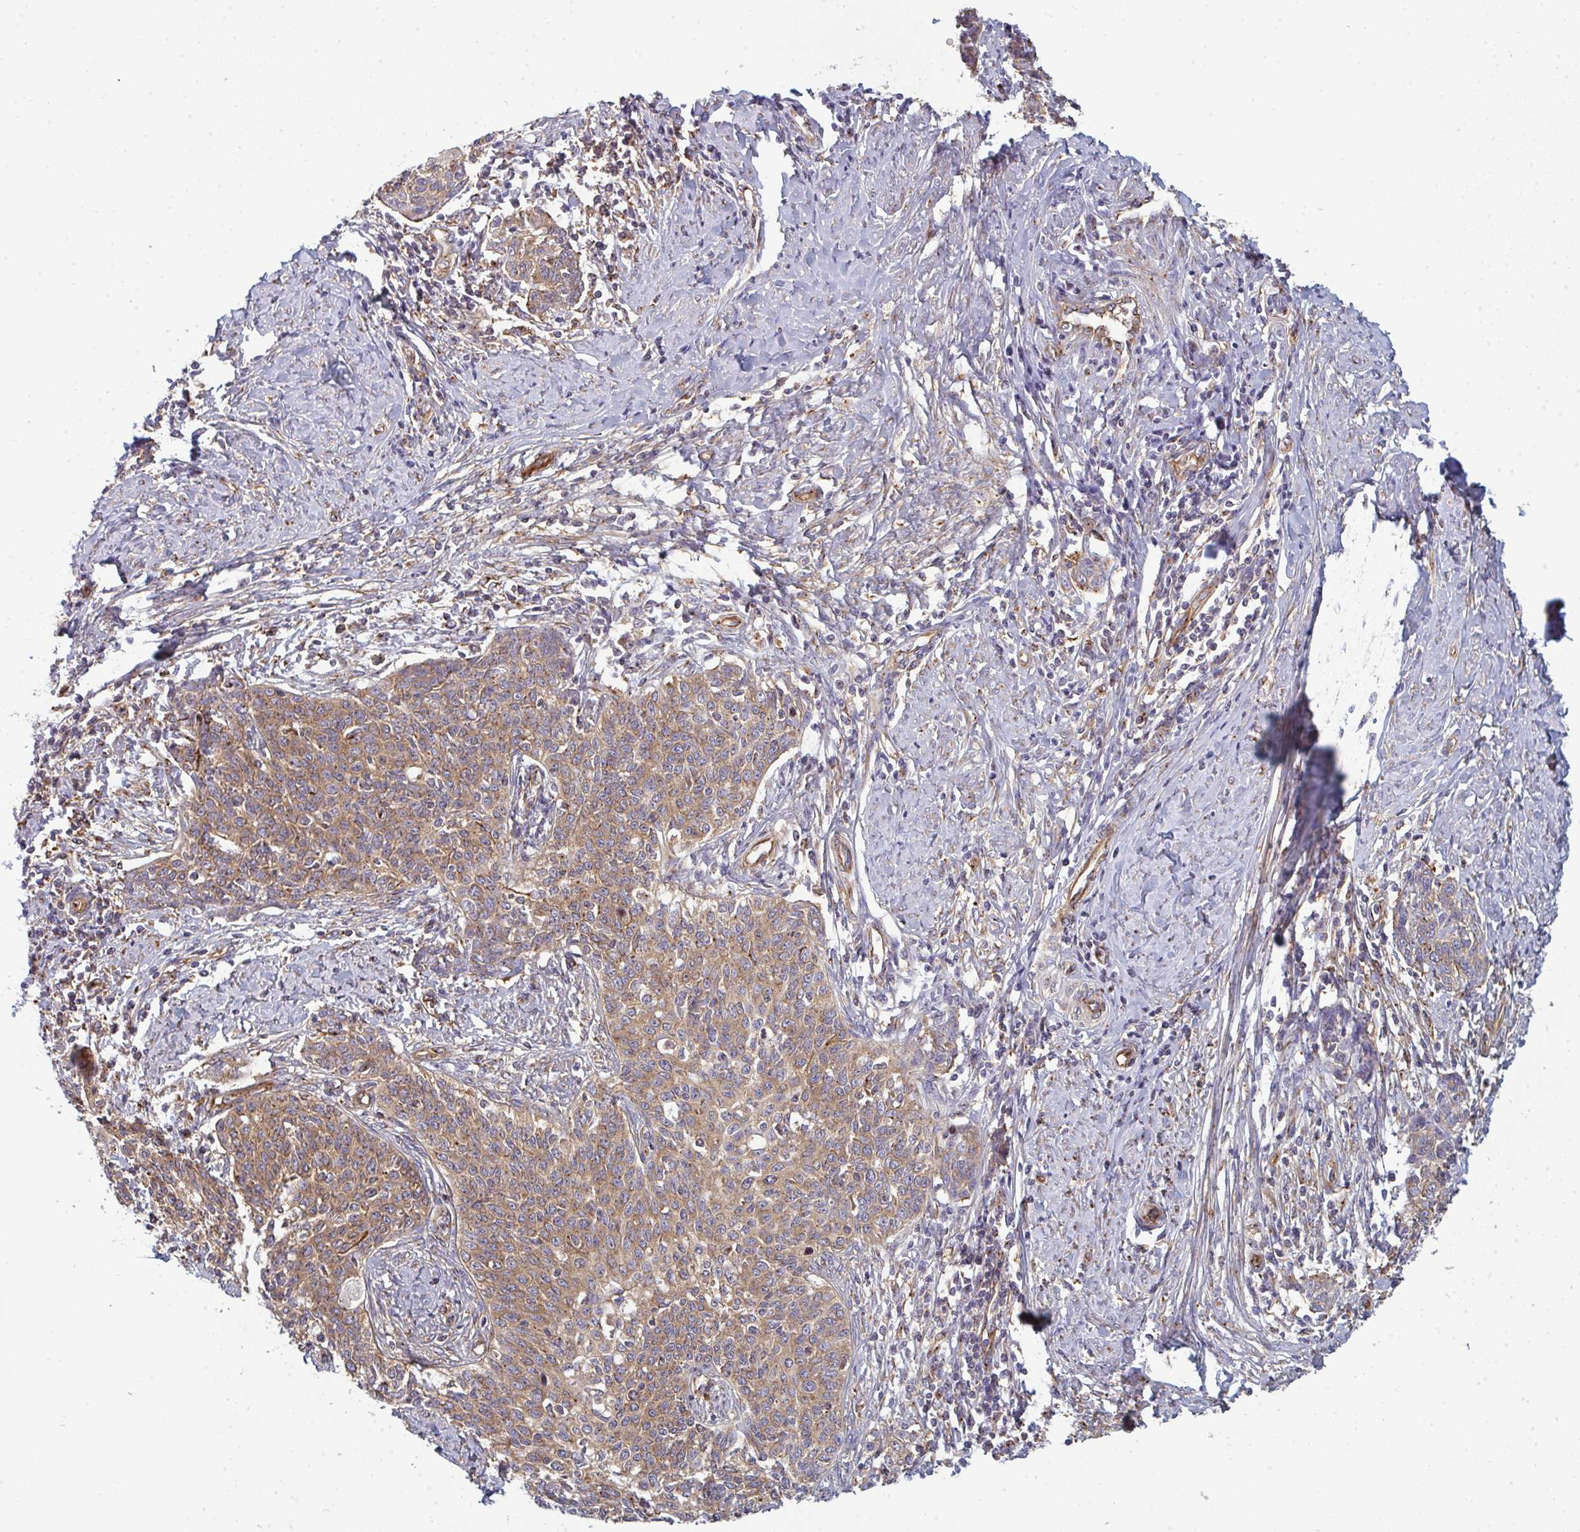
{"staining": {"intensity": "moderate", "quantity": ">75%", "location": "cytoplasmic/membranous"}, "tissue": "cervical cancer", "cell_type": "Tumor cells", "image_type": "cancer", "snomed": [{"axis": "morphology", "description": "Squamous cell carcinoma, NOS"}, {"axis": "topography", "description": "Cervix"}], "caption": "Human cervical cancer (squamous cell carcinoma) stained with a protein marker reveals moderate staining in tumor cells.", "gene": "DYNC1I2", "patient": {"sex": "female", "age": 39}}